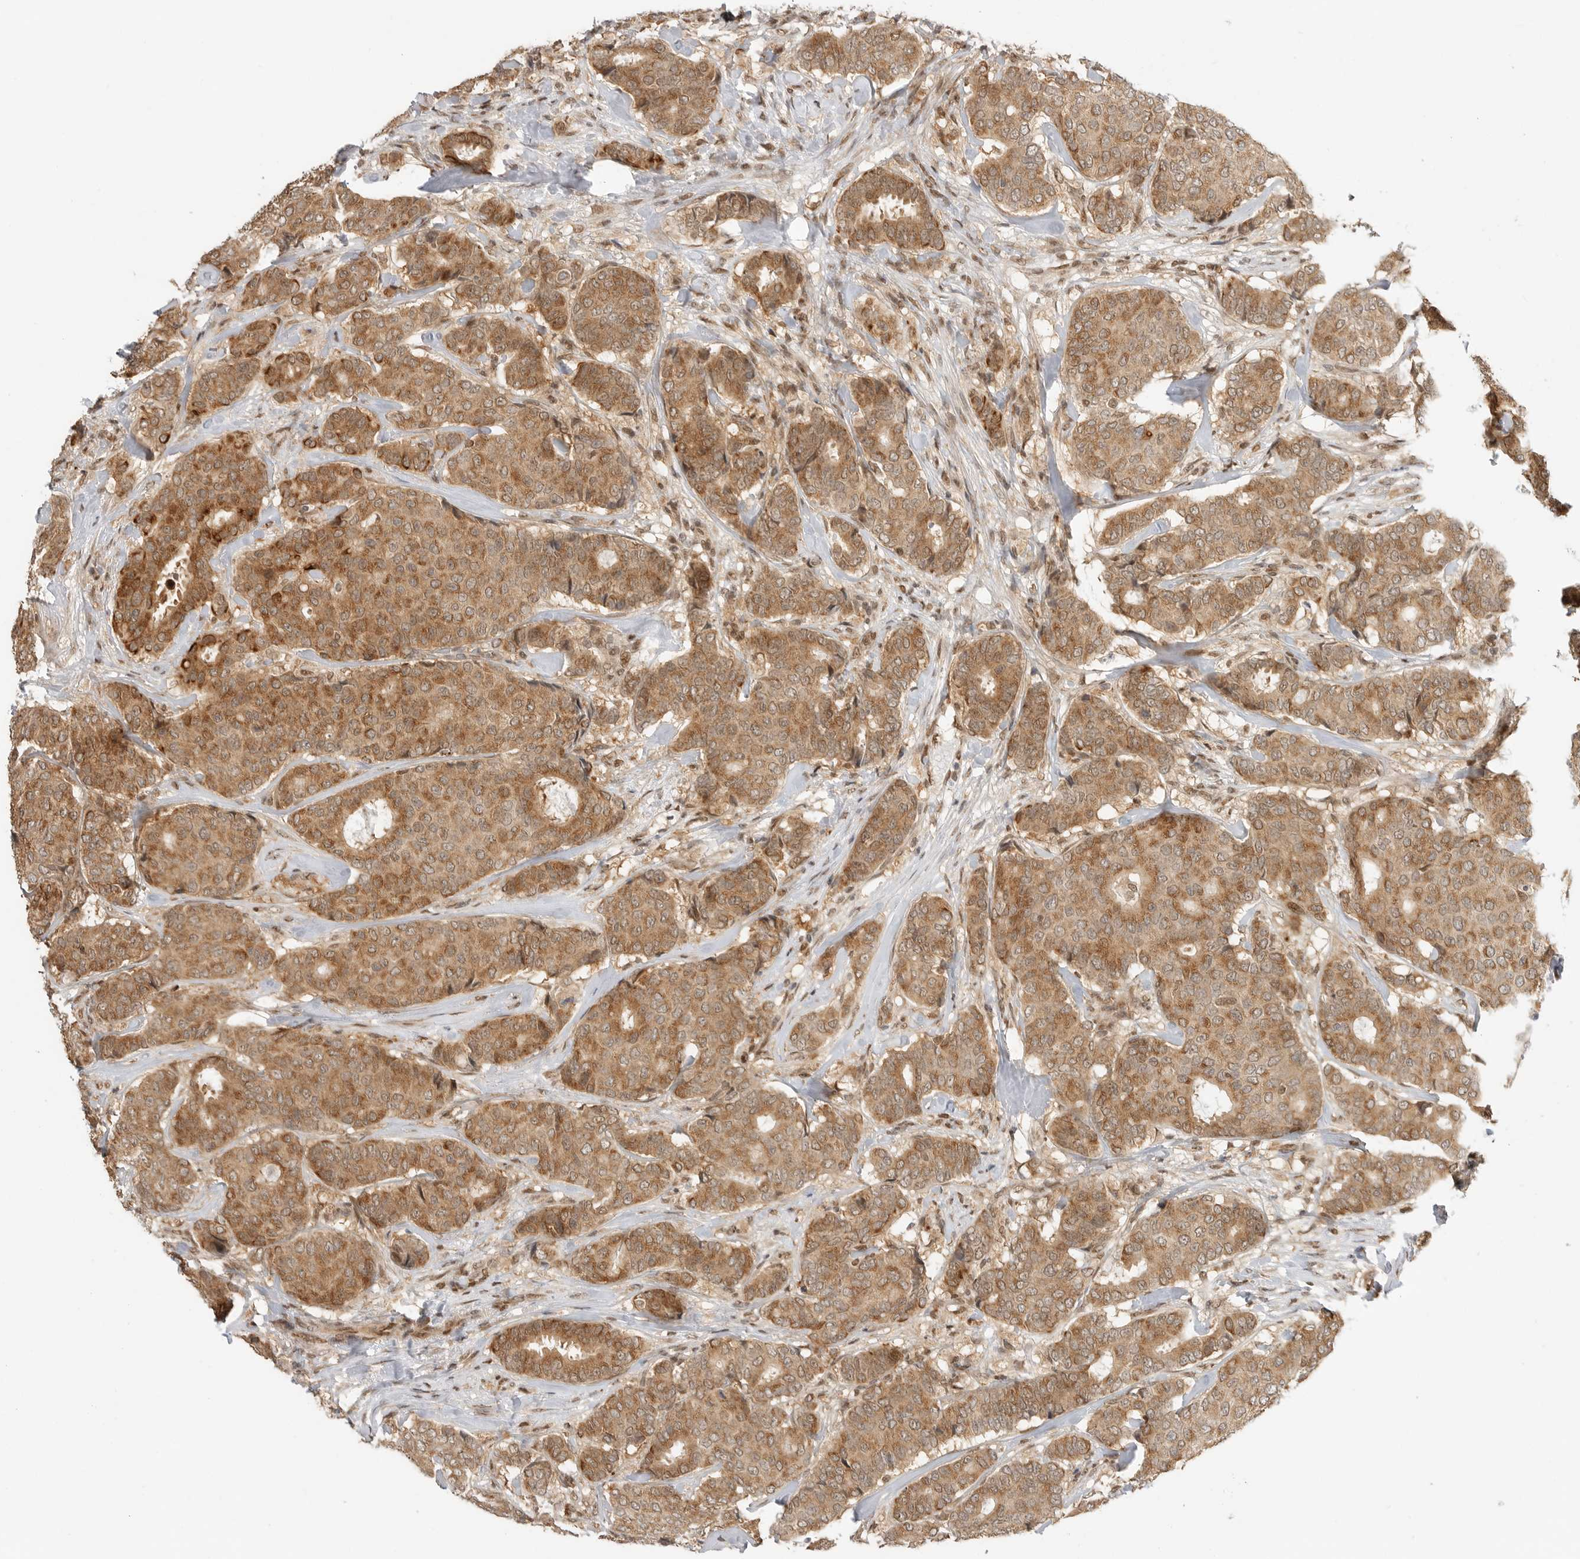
{"staining": {"intensity": "moderate", "quantity": ">75%", "location": "cytoplasmic/membranous"}, "tissue": "breast cancer", "cell_type": "Tumor cells", "image_type": "cancer", "snomed": [{"axis": "morphology", "description": "Duct carcinoma"}, {"axis": "topography", "description": "Breast"}], "caption": "Intraductal carcinoma (breast) tissue displays moderate cytoplasmic/membranous positivity in approximately >75% of tumor cells, visualized by immunohistochemistry. (Stains: DAB (3,3'-diaminobenzidine) in brown, nuclei in blue, Microscopy: brightfield microscopy at high magnification).", "gene": "ALKAL1", "patient": {"sex": "female", "age": 75}}